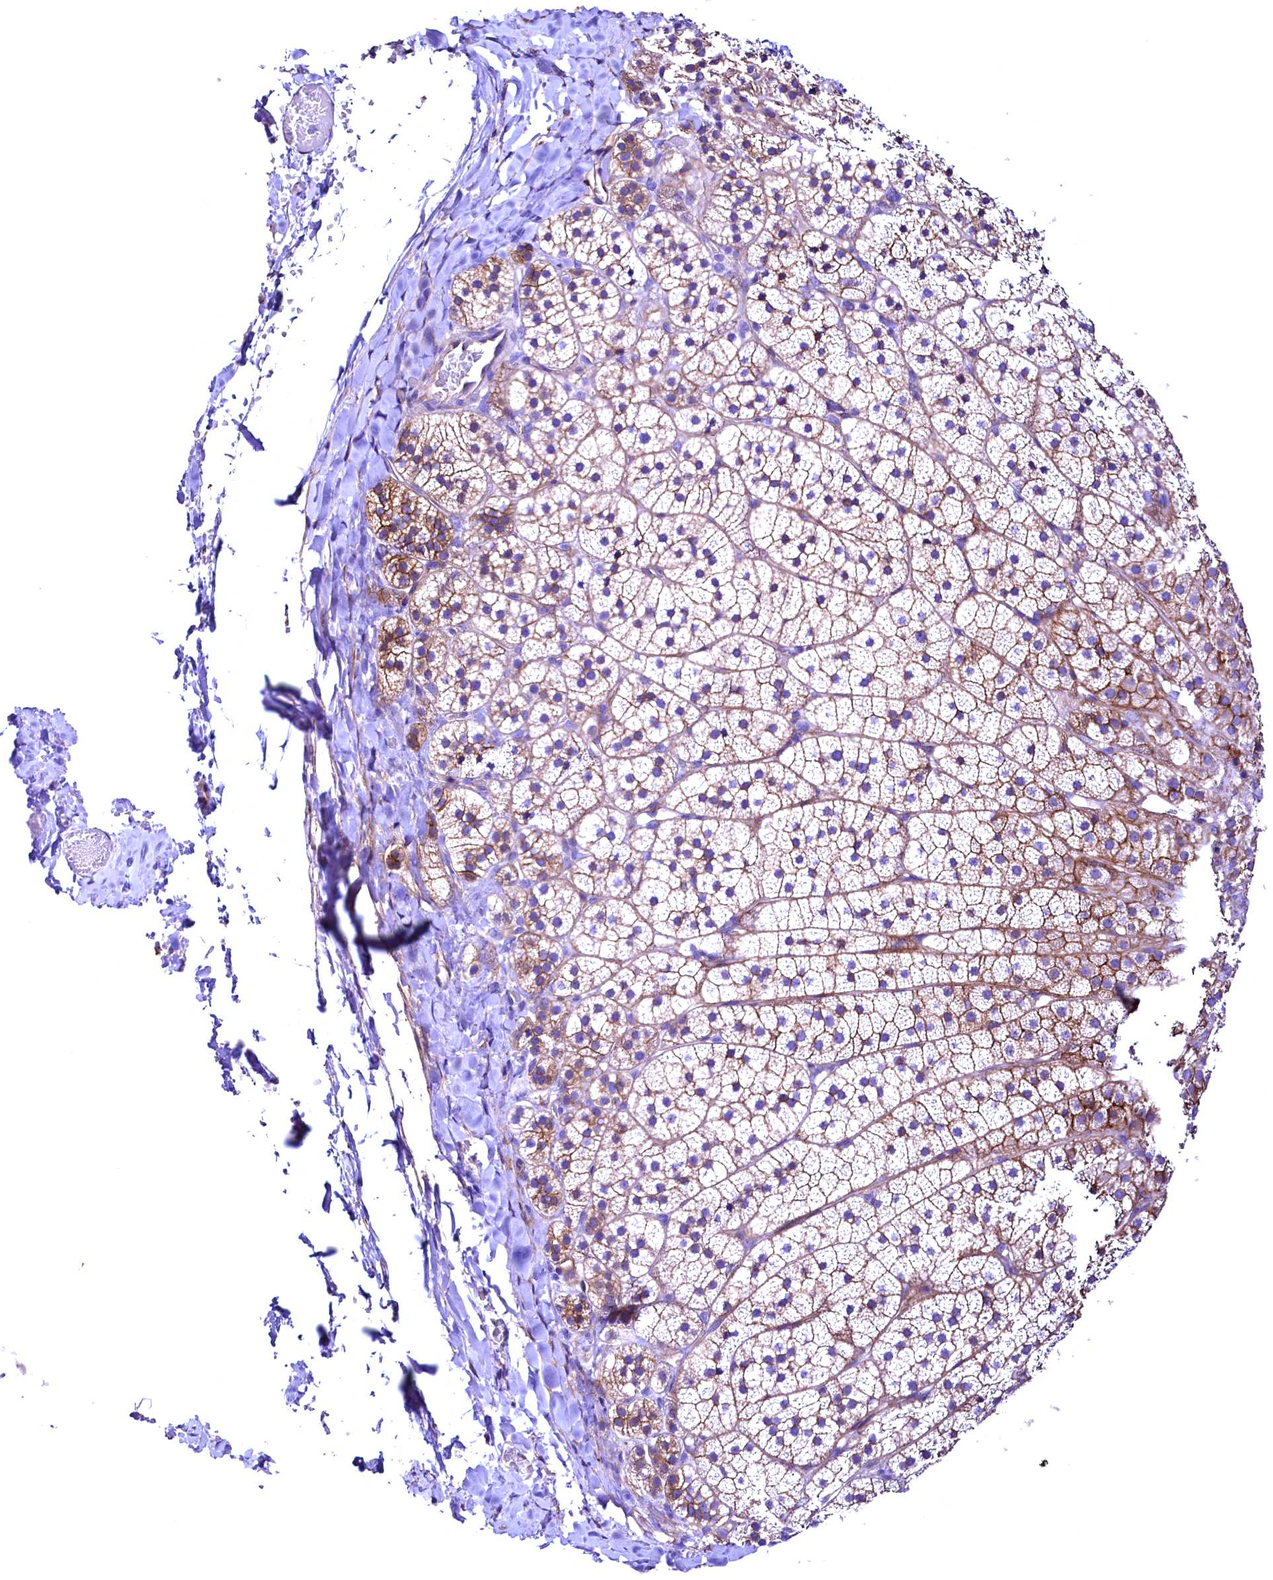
{"staining": {"intensity": "moderate", "quantity": "25%-75%", "location": "cytoplasmic/membranous"}, "tissue": "adrenal gland", "cell_type": "Glandular cells", "image_type": "normal", "snomed": [{"axis": "morphology", "description": "Normal tissue, NOS"}, {"axis": "topography", "description": "Adrenal gland"}], "caption": "Immunohistochemical staining of normal human adrenal gland demonstrates 25%-75% levels of moderate cytoplasmic/membranous protein positivity in about 25%-75% of glandular cells.", "gene": "SLF1", "patient": {"sex": "female", "age": 44}}